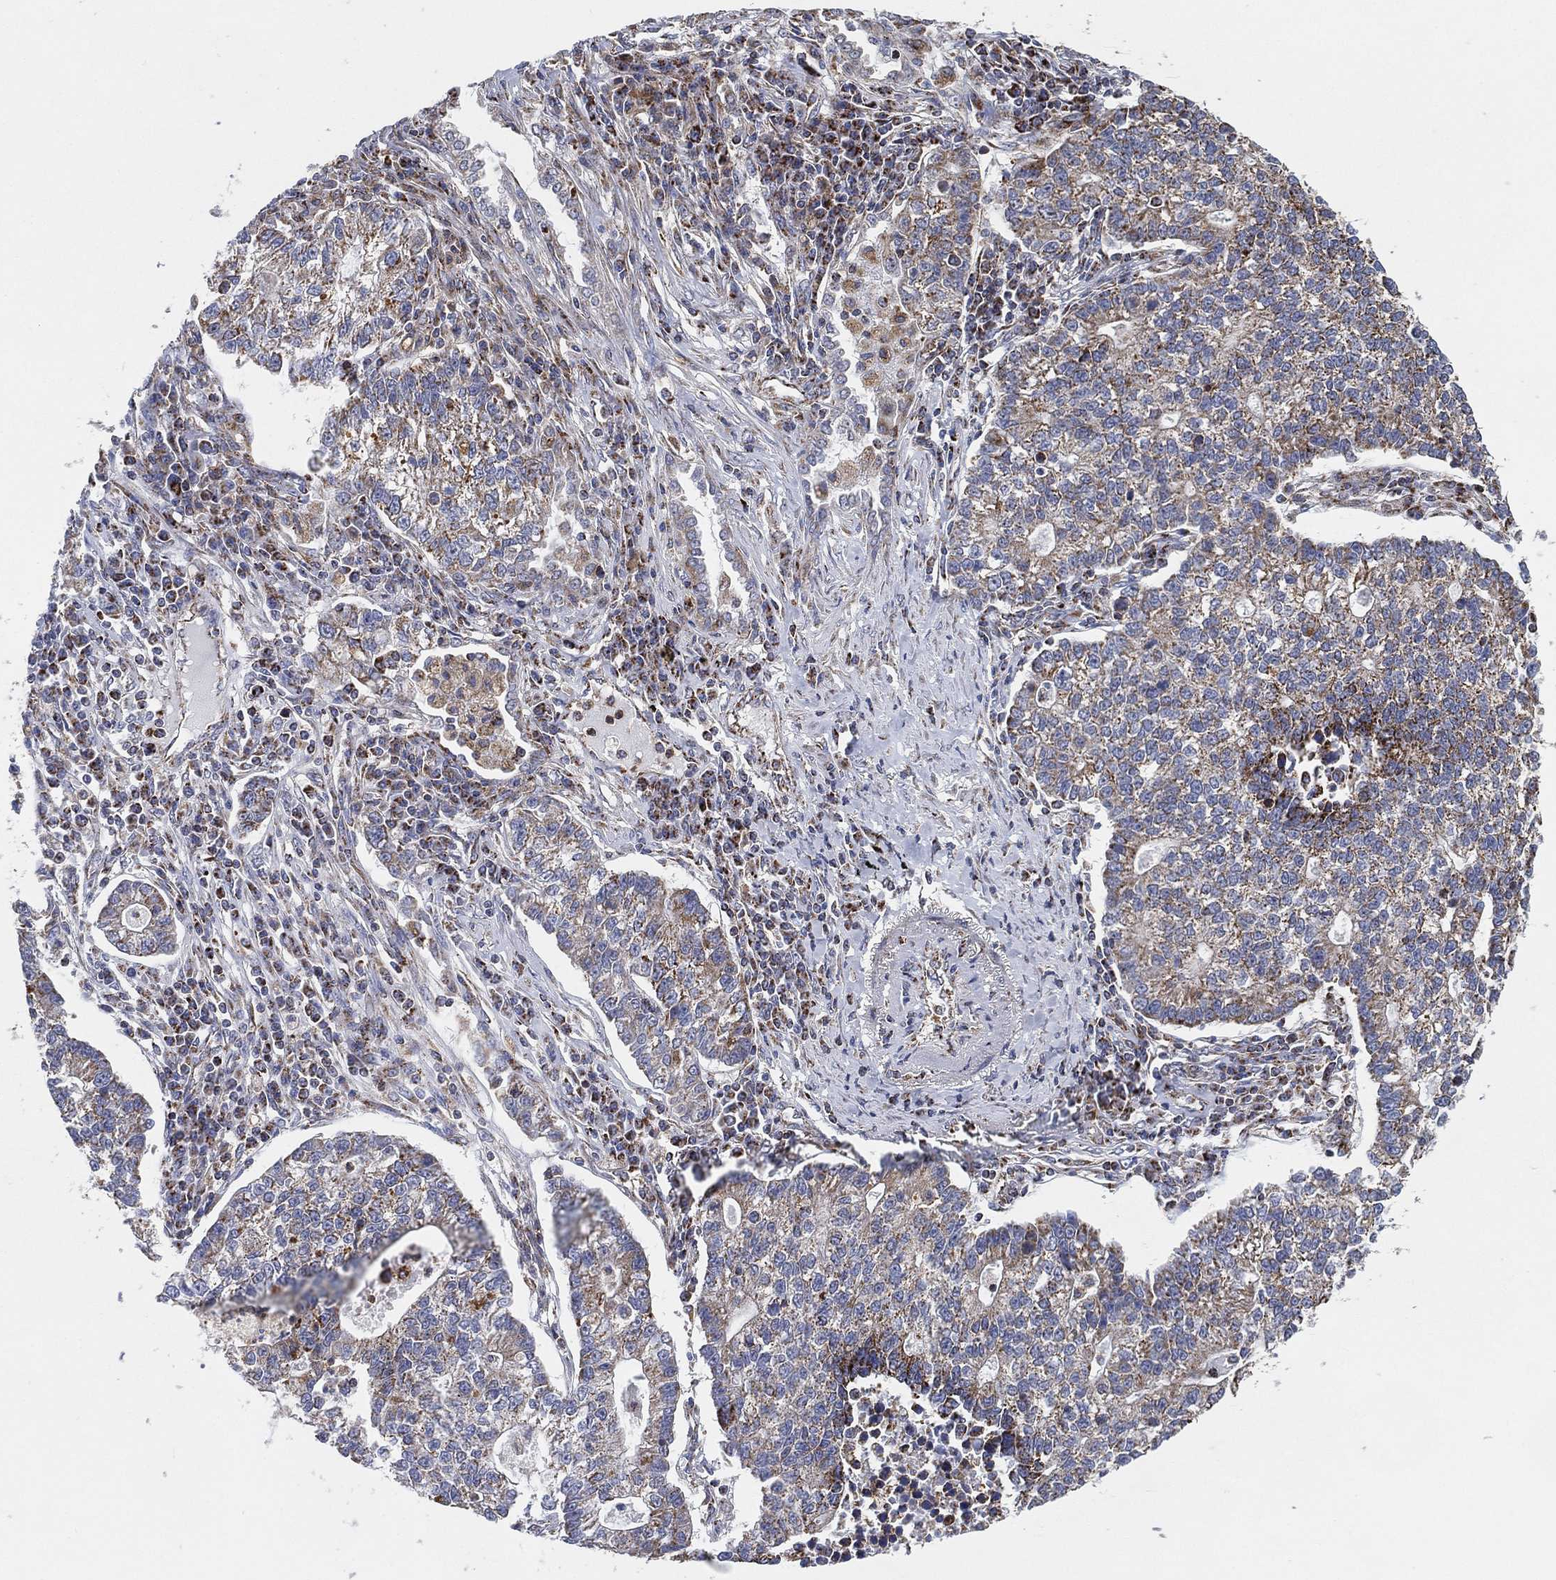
{"staining": {"intensity": "moderate", "quantity": "<25%", "location": "cytoplasmic/membranous"}, "tissue": "lung cancer", "cell_type": "Tumor cells", "image_type": "cancer", "snomed": [{"axis": "morphology", "description": "Adenocarcinoma, NOS"}, {"axis": "topography", "description": "Lung"}], "caption": "Immunohistochemistry (IHC) staining of lung cancer, which exhibits low levels of moderate cytoplasmic/membranous staining in about <25% of tumor cells indicating moderate cytoplasmic/membranous protein staining. The staining was performed using DAB (3,3'-diaminobenzidine) (brown) for protein detection and nuclei were counterstained in hematoxylin (blue).", "gene": "GCAT", "patient": {"sex": "male", "age": 57}}